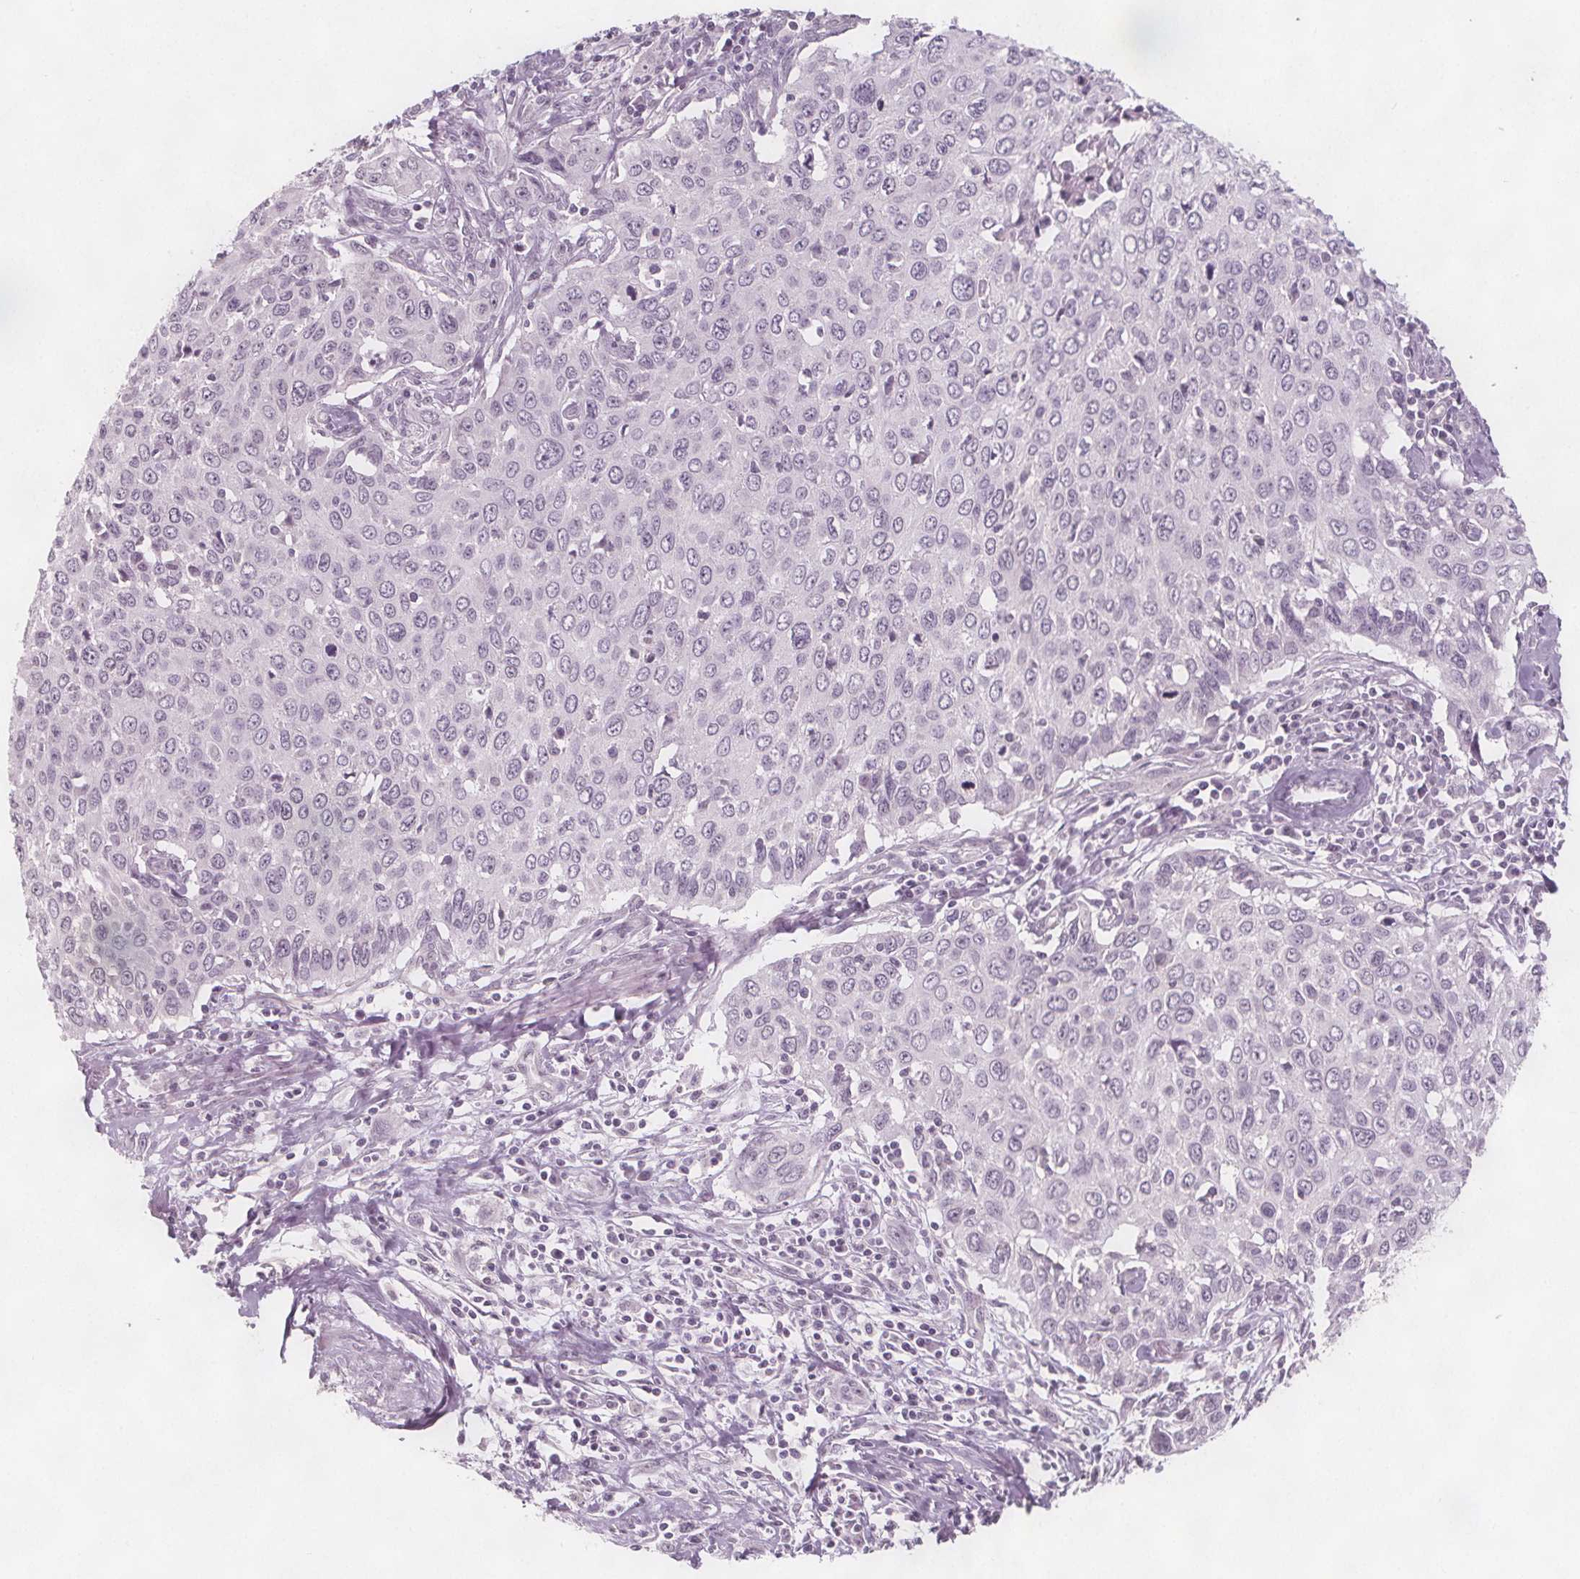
{"staining": {"intensity": "negative", "quantity": "none", "location": "none"}, "tissue": "cervical cancer", "cell_type": "Tumor cells", "image_type": "cancer", "snomed": [{"axis": "morphology", "description": "Squamous cell carcinoma, NOS"}, {"axis": "topography", "description": "Cervix"}], "caption": "Tumor cells show no significant protein expression in cervical cancer (squamous cell carcinoma).", "gene": "C1orf167", "patient": {"sex": "female", "age": 38}}